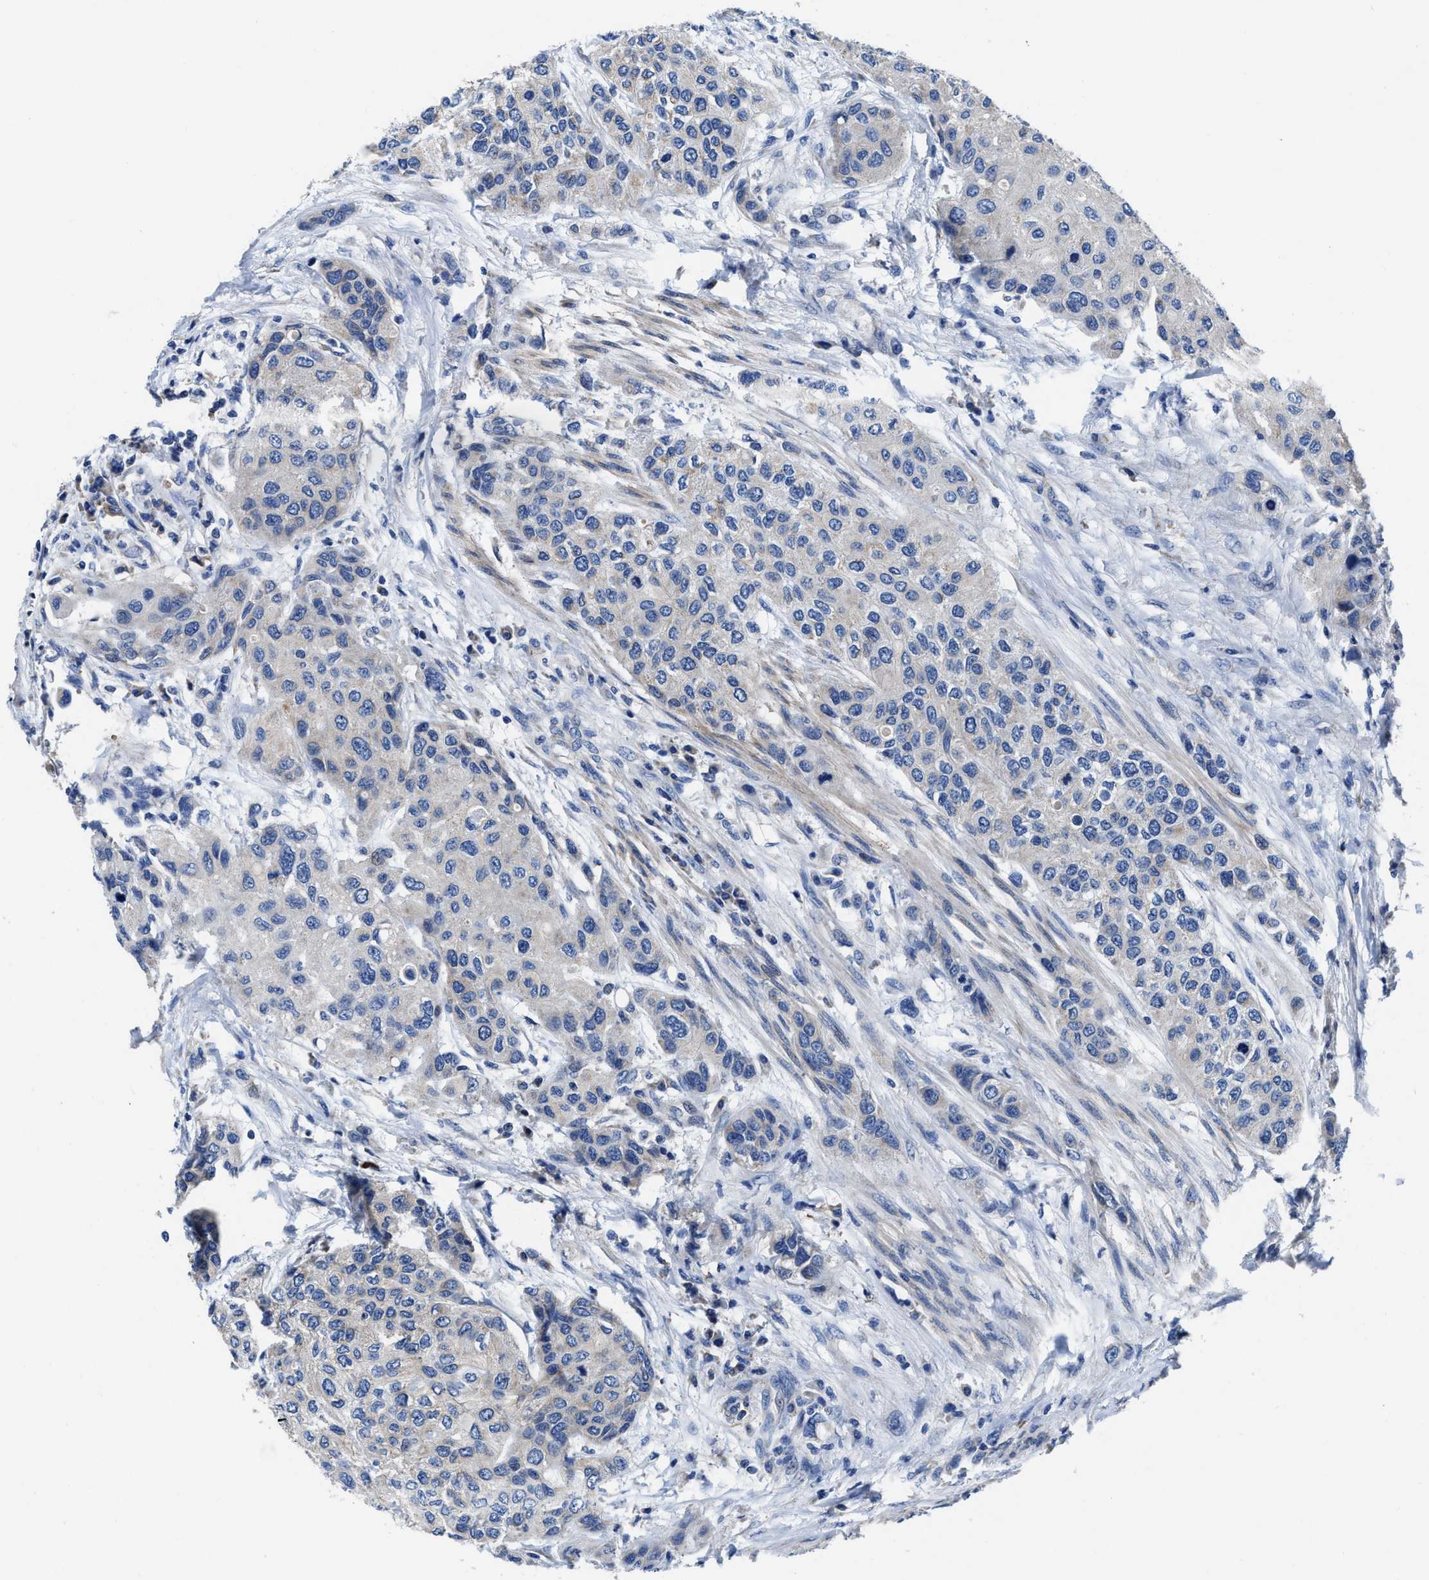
{"staining": {"intensity": "negative", "quantity": "none", "location": "none"}, "tissue": "urothelial cancer", "cell_type": "Tumor cells", "image_type": "cancer", "snomed": [{"axis": "morphology", "description": "Urothelial carcinoma, High grade"}, {"axis": "topography", "description": "Urinary bladder"}], "caption": "The histopathology image shows no staining of tumor cells in urothelial carcinoma (high-grade). (IHC, brightfield microscopy, high magnification).", "gene": "TMEM30A", "patient": {"sex": "female", "age": 56}}